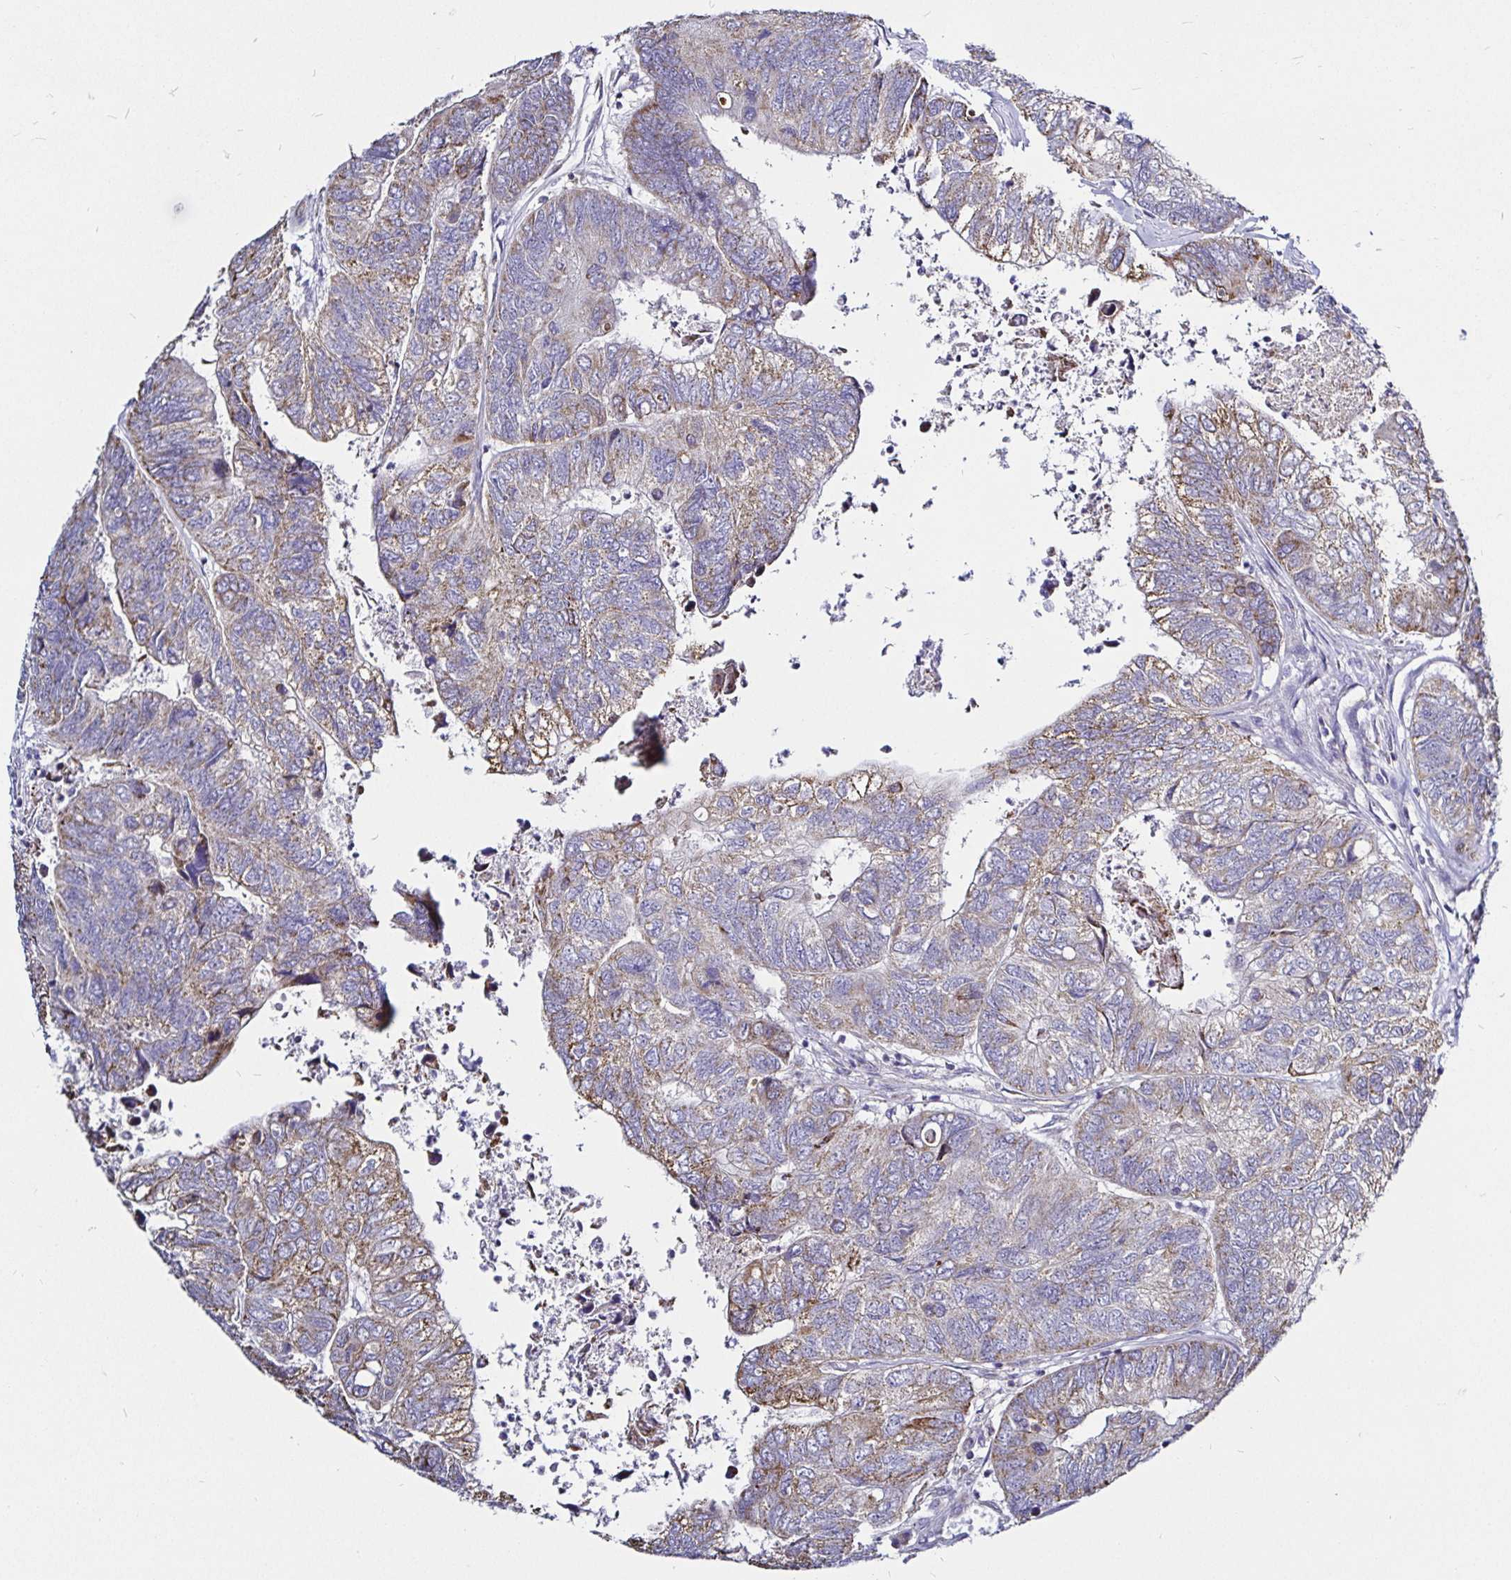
{"staining": {"intensity": "moderate", "quantity": "25%-75%", "location": "cytoplasmic/membranous"}, "tissue": "colorectal cancer", "cell_type": "Tumor cells", "image_type": "cancer", "snomed": [{"axis": "morphology", "description": "Adenocarcinoma, NOS"}, {"axis": "topography", "description": "Colon"}], "caption": "Immunohistochemical staining of human colorectal cancer exhibits medium levels of moderate cytoplasmic/membranous protein expression in approximately 25%-75% of tumor cells. Ihc stains the protein in brown and the nuclei are stained blue.", "gene": "PGAM2", "patient": {"sex": "female", "age": 67}}